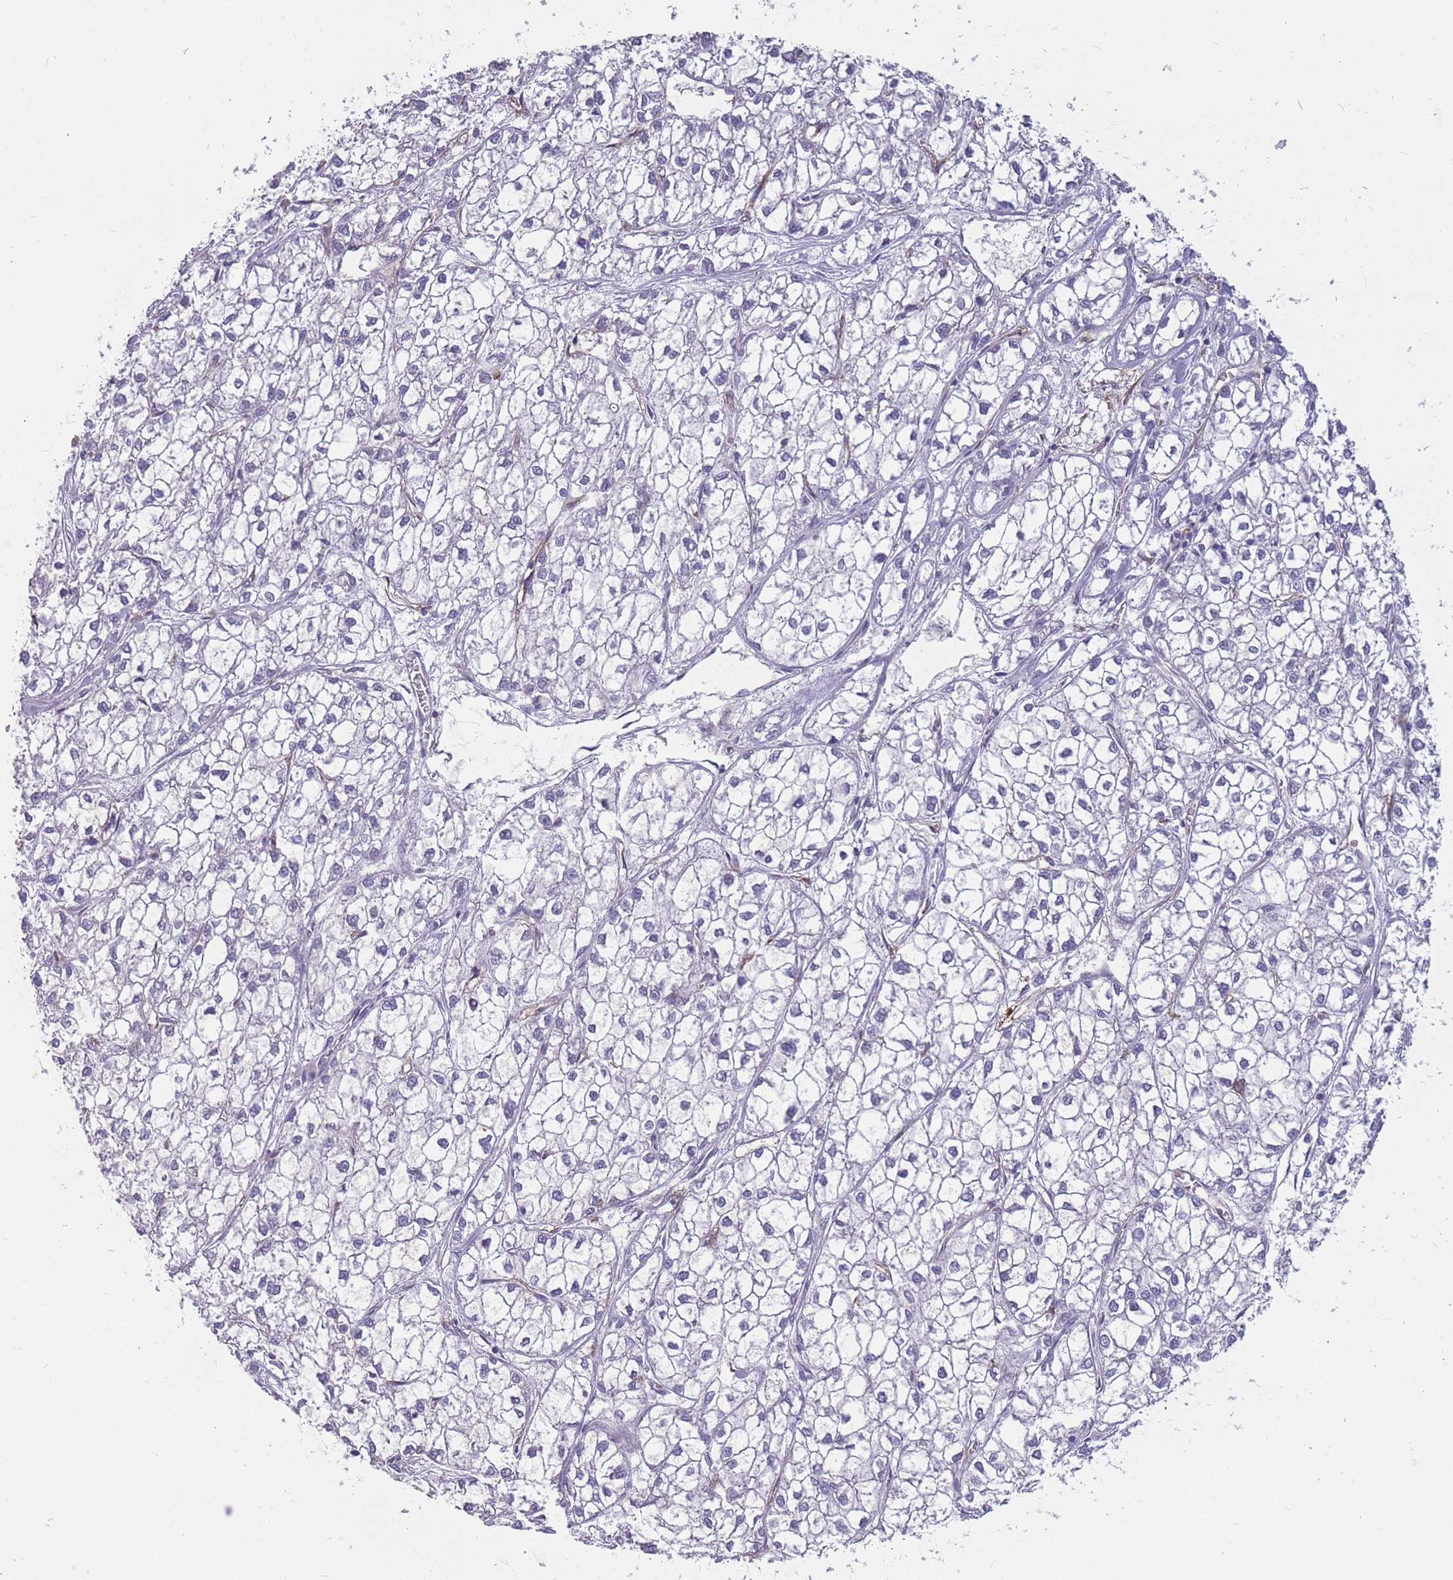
{"staining": {"intensity": "negative", "quantity": "none", "location": "none"}, "tissue": "liver cancer", "cell_type": "Tumor cells", "image_type": "cancer", "snomed": [{"axis": "morphology", "description": "Carcinoma, Hepatocellular, NOS"}, {"axis": "topography", "description": "Liver"}], "caption": "High magnification brightfield microscopy of liver cancer (hepatocellular carcinoma) stained with DAB (brown) and counterstained with hematoxylin (blue): tumor cells show no significant staining.", "gene": "GNA11", "patient": {"sex": "female", "age": 43}}